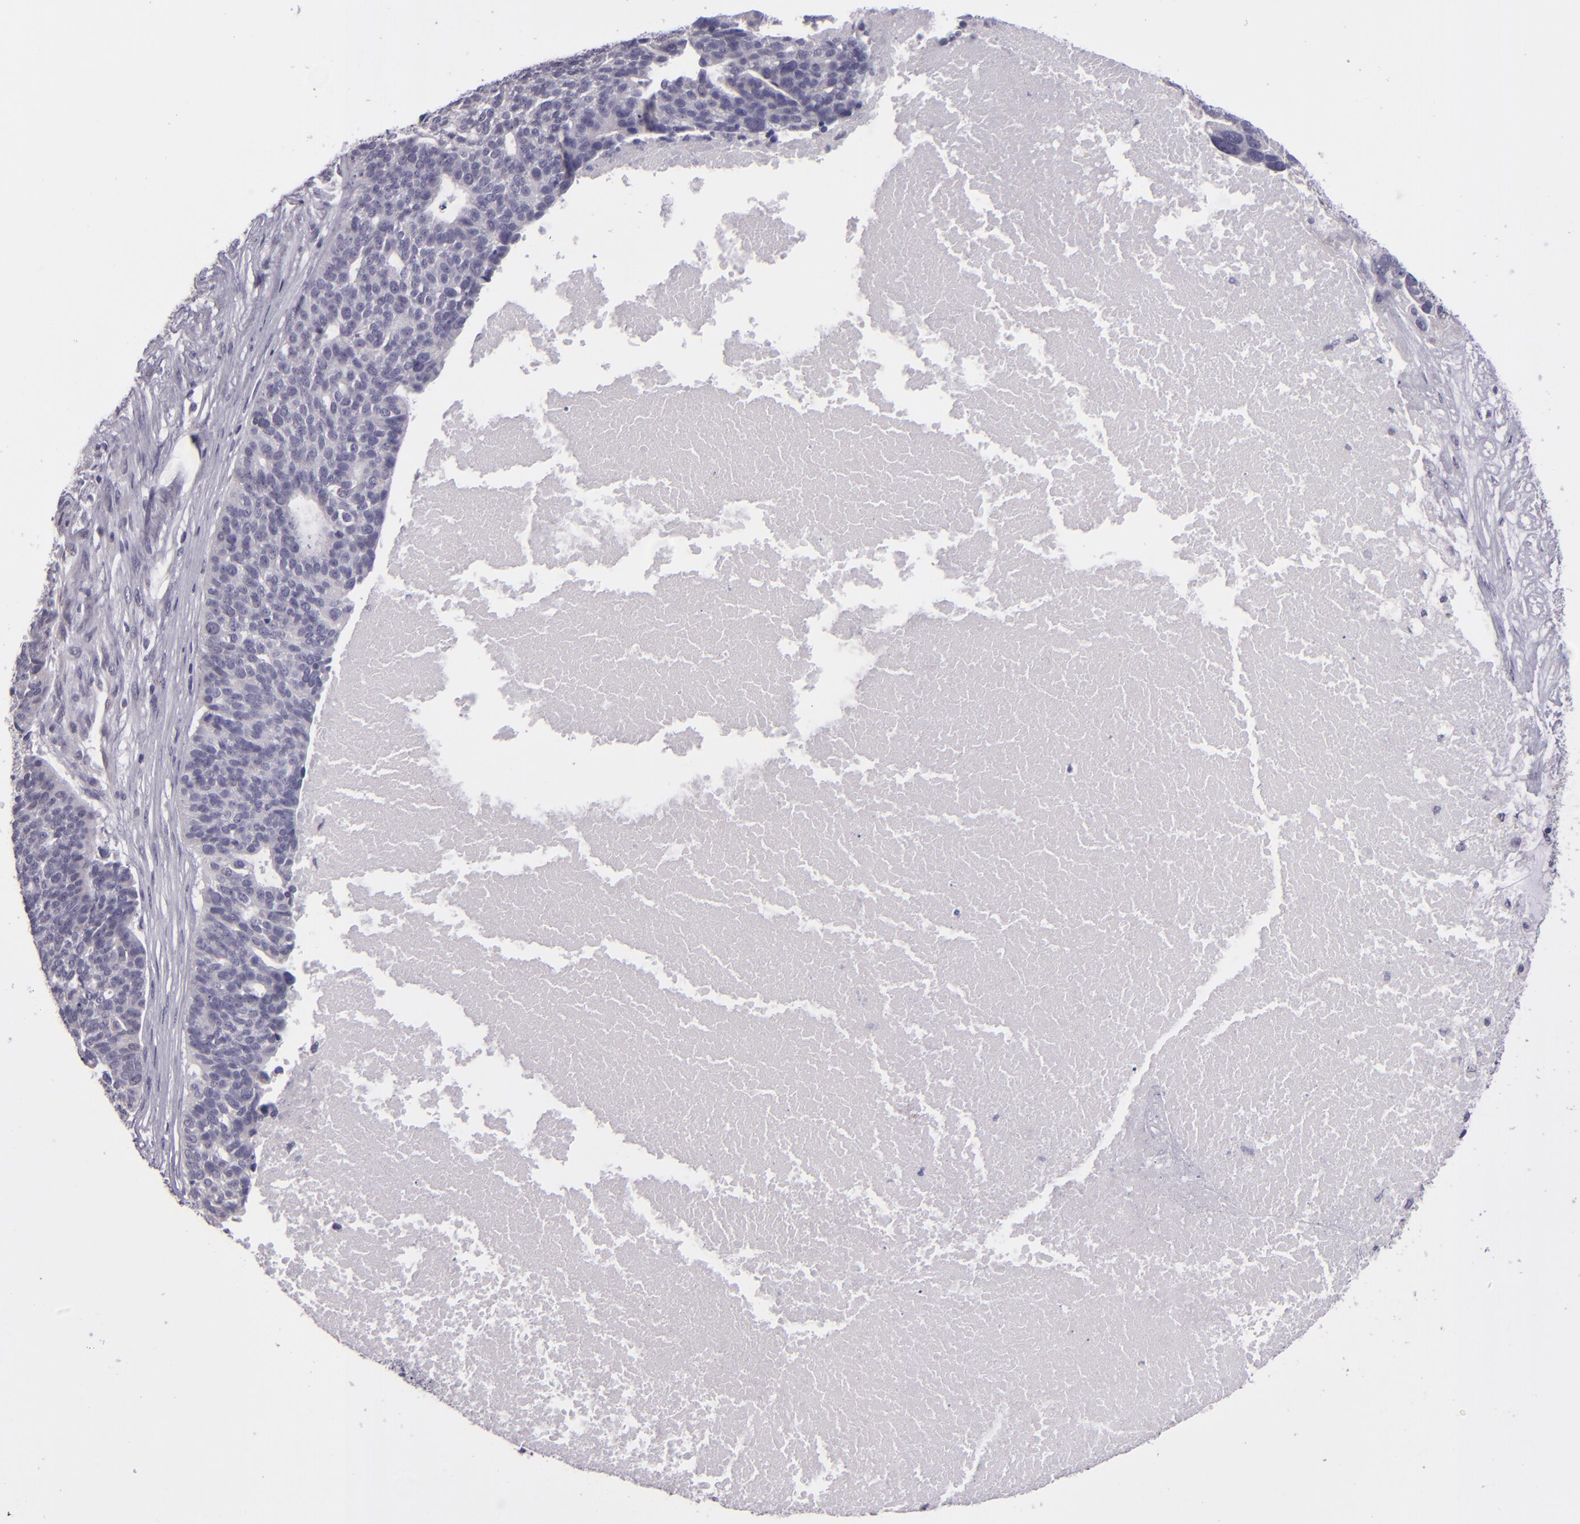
{"staining": {"intensity": "negative", "quantity": "none", "location": "none"}, "tissue": "ovarian cancer", "cell_type": "Tumor cells", "image_type": "cancer", "snomed": [{"axis": "morphology", "description": "Cystadenocarcinoma, serous, NOS"}, {"axis": "topography", "description": "Ovary"}], "caption": "Immunohistochemistry image of neoplastic tissue: human ovarian cancer (serous cystadenocarcinoma) stained with DAB demonstrates no significant protein staining in tumor cells.", "gene": "SNCB", "patient": {"sex": "female", "age": 59}}